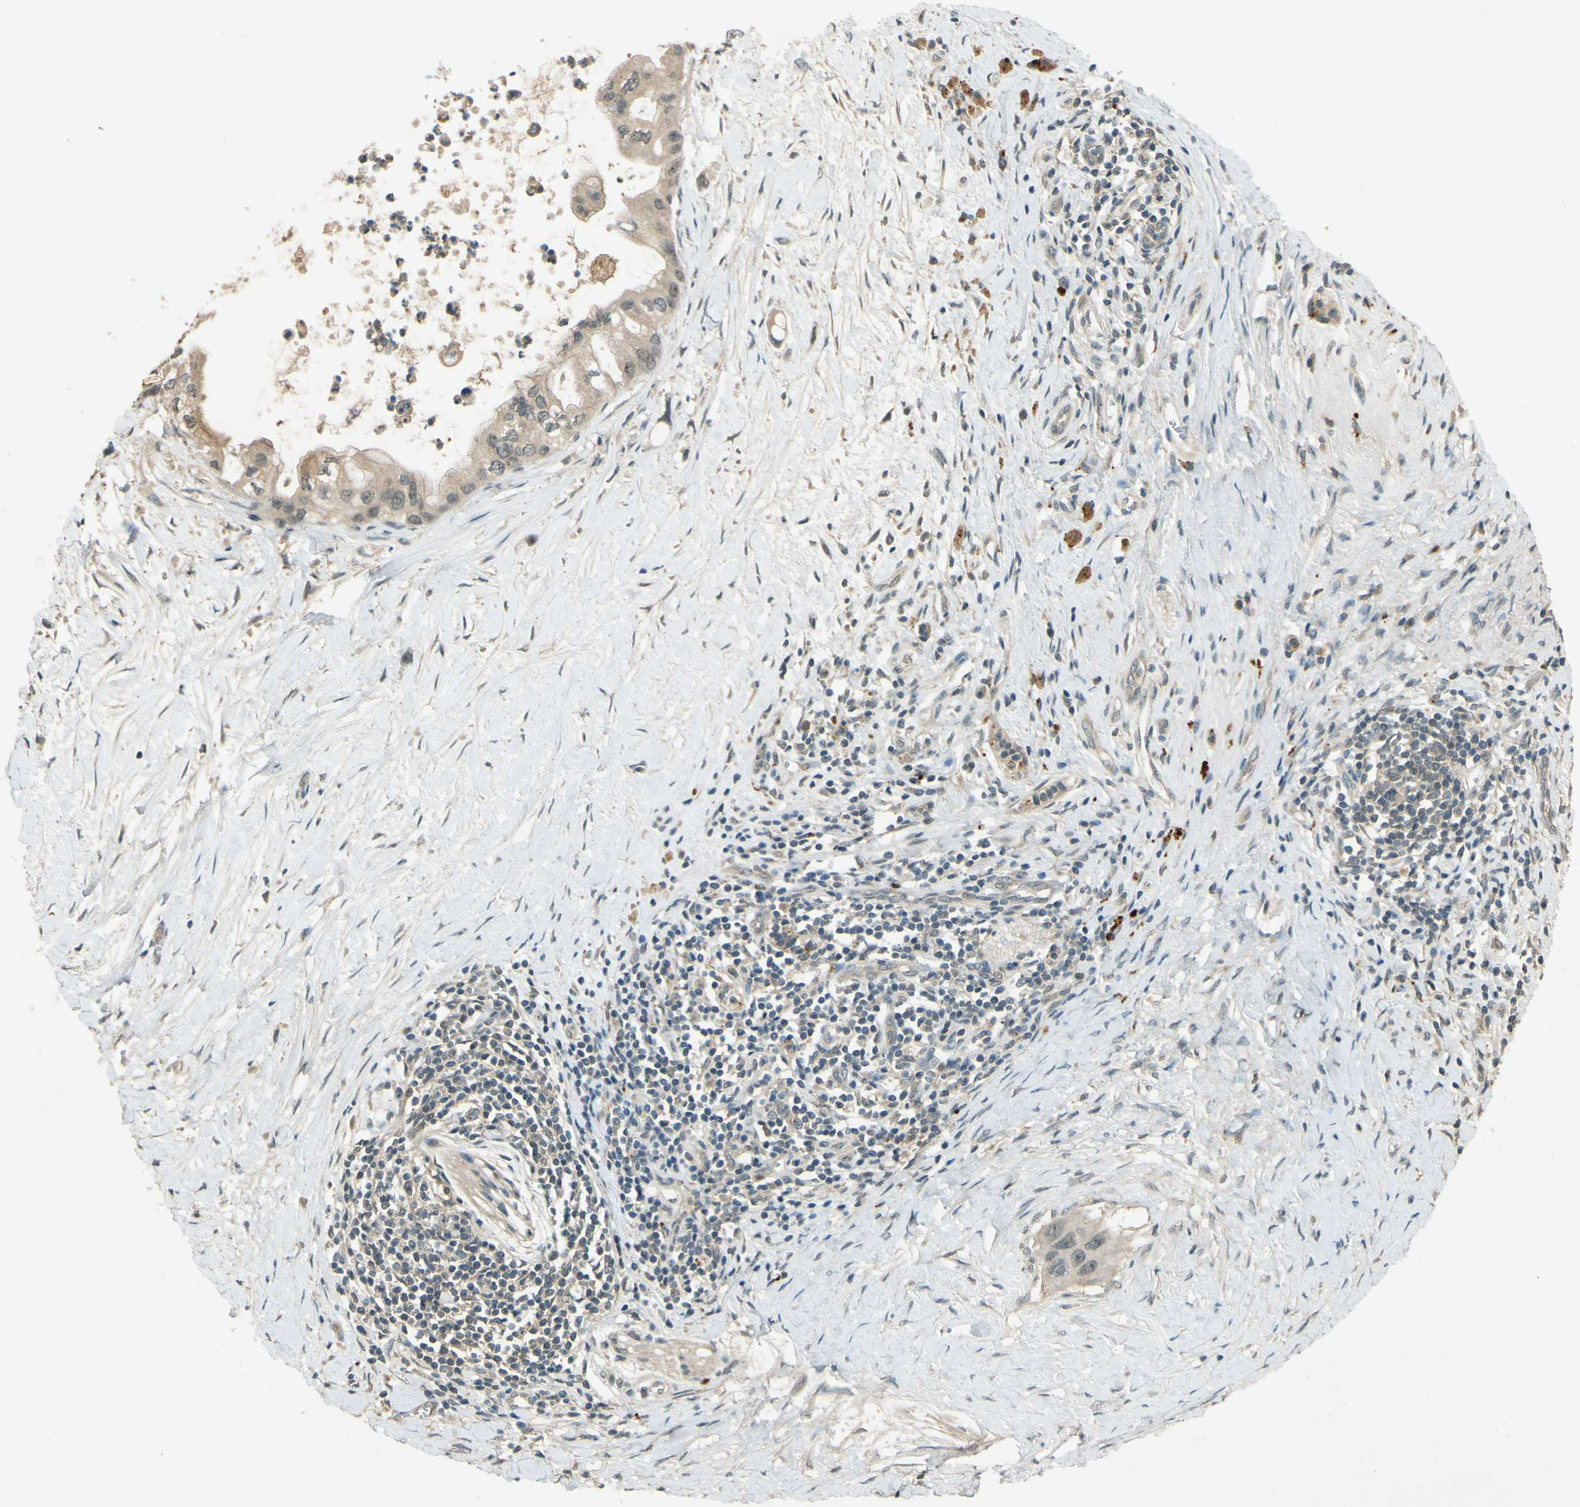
{"staining": {"intensity": "weak", "quantity": ">75%", "location": "cytoplasmic/membranous"}, "tissue": "pancreatic cancer", "cell_type": "Tumor cells", "image_type": "cancer", "snomed": [{"axis": "morphology", "description": "Adenocarcinoma, NOS"}, {"axis": "topography", "description": "Pancreas"}], "caption": "Immunohistochemical staining of pancreatic adenocarcinoma reveals low levels of weak cytoplasmic/membranous staining in about >75% of tumor cells. The staining is performed using DAB (3,3'-diaminobenzidine) brown chromogen to label protein expression. The nuclei are counter-stained blue using hematoxylin.", "gene": "MPDZ", "patient": {"sex": "male", "age": 55}}